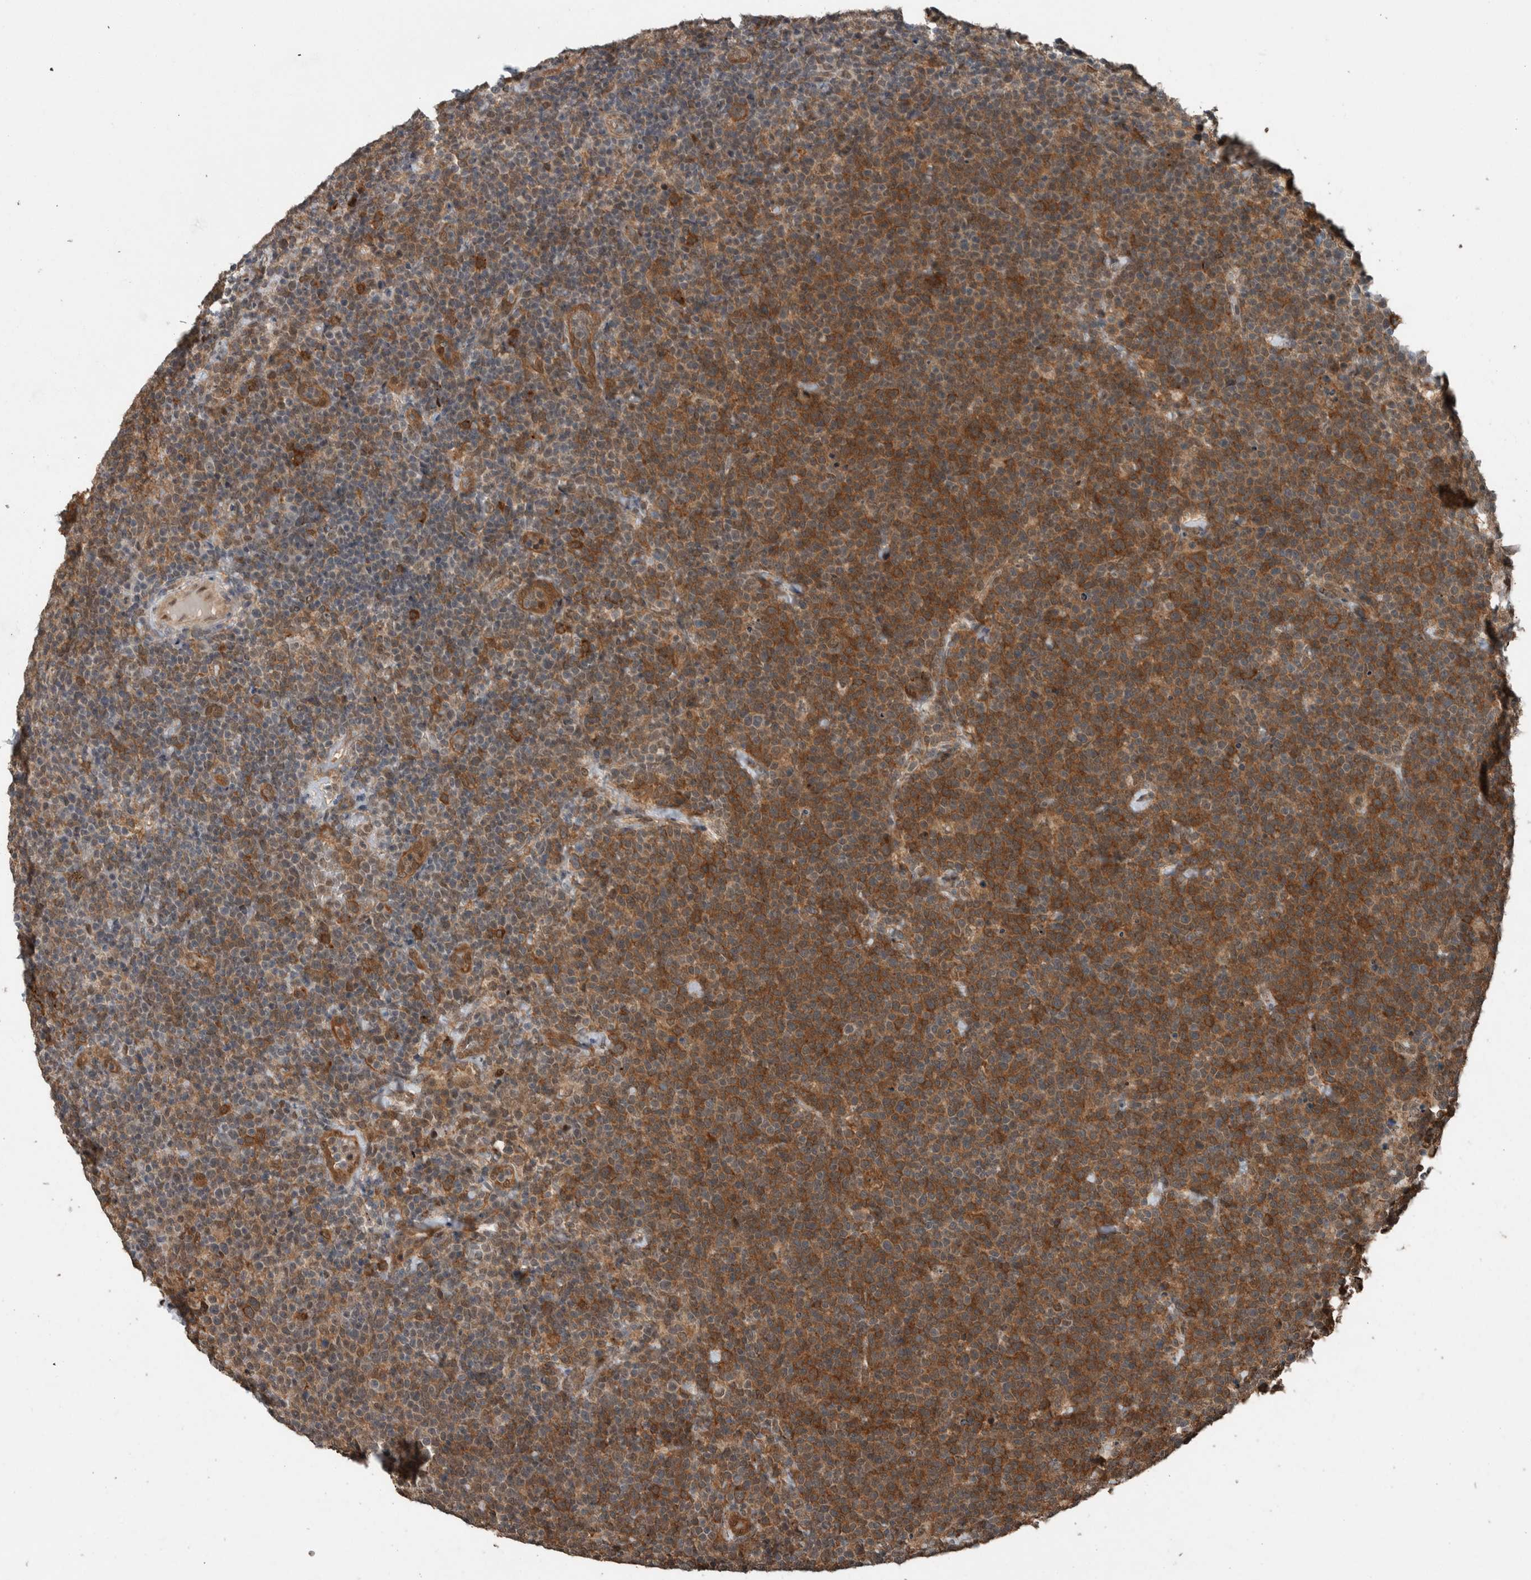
{"staining": {"intensity": "moderate", "quantity": ">75%", "location": "cytoplasmic/membranous"}, "tissue": "lymphoma", "cell_type": "Tumor cells", "image_type": "cancer", "snomed": [{"axis": "morphology", "description": "Malignant lymphoma, non-Hodgkin's type, High grade"}, {"axis": "topography", "description": "Lymph node"}], "caption": "Human lymphoma stained with a protein marker demonstrates moderate staining in tumor cells.", "gene": "MYO1E", "patient": {"sex": "male", "age": 61}}